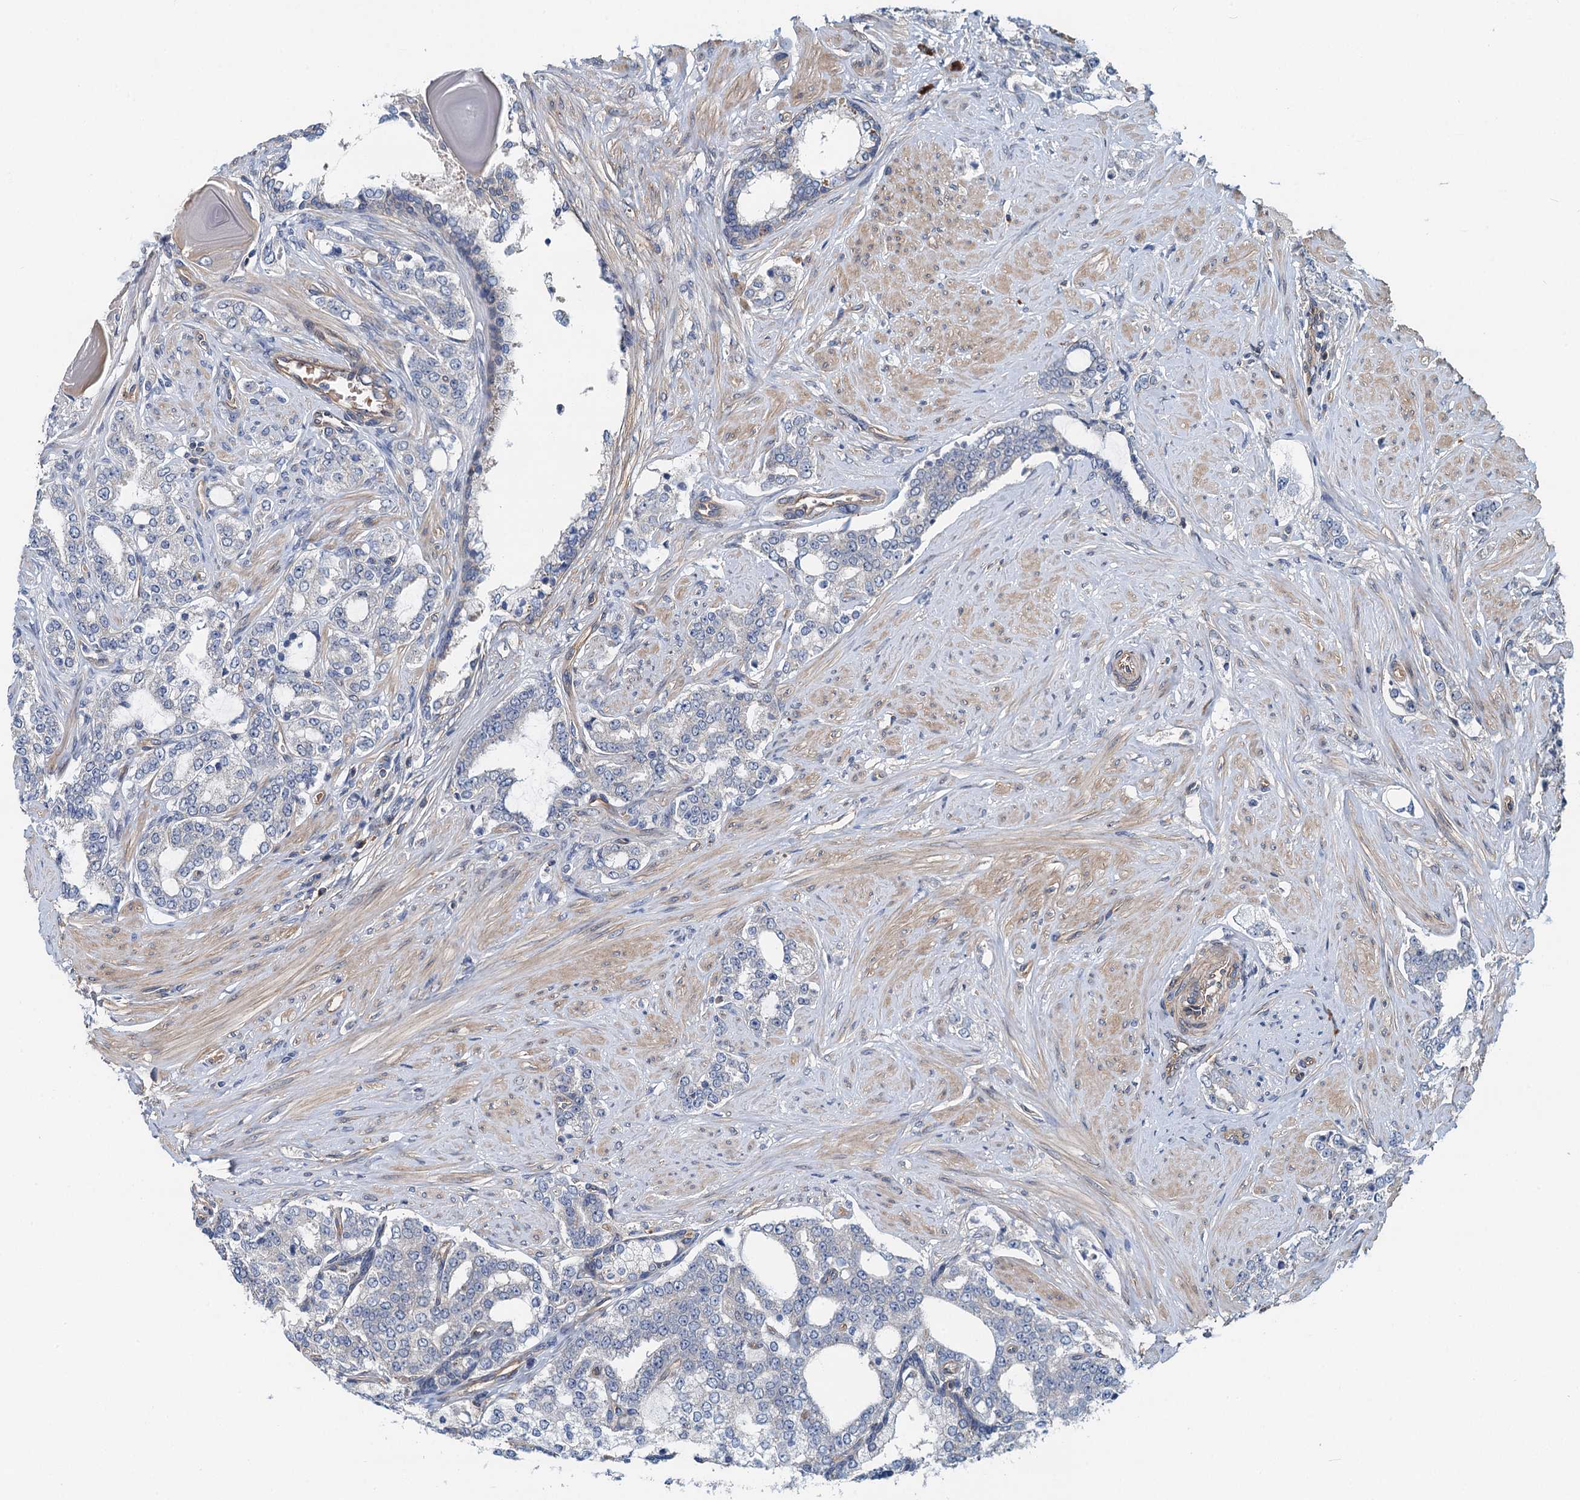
{"staining": {"intensity": "negative", "quantity": "none", "location": "none"}, "tissue": "prostate cancer", "cell_type": "Tumor cells", "image_type": "cancer", "snomed": [{"axis": "morphology", "description": "Adenocarcinoma, High grade"}, {"axis": "topography", "description": "Prostate"}], "caption": "This is an immunohistochemistry (IHC) image of human prostate high-grade adenocarcinoma. There is no staining in tumor cells.", "gene": "ROGDI", "patient": {"sex": "male", "age": 64}}